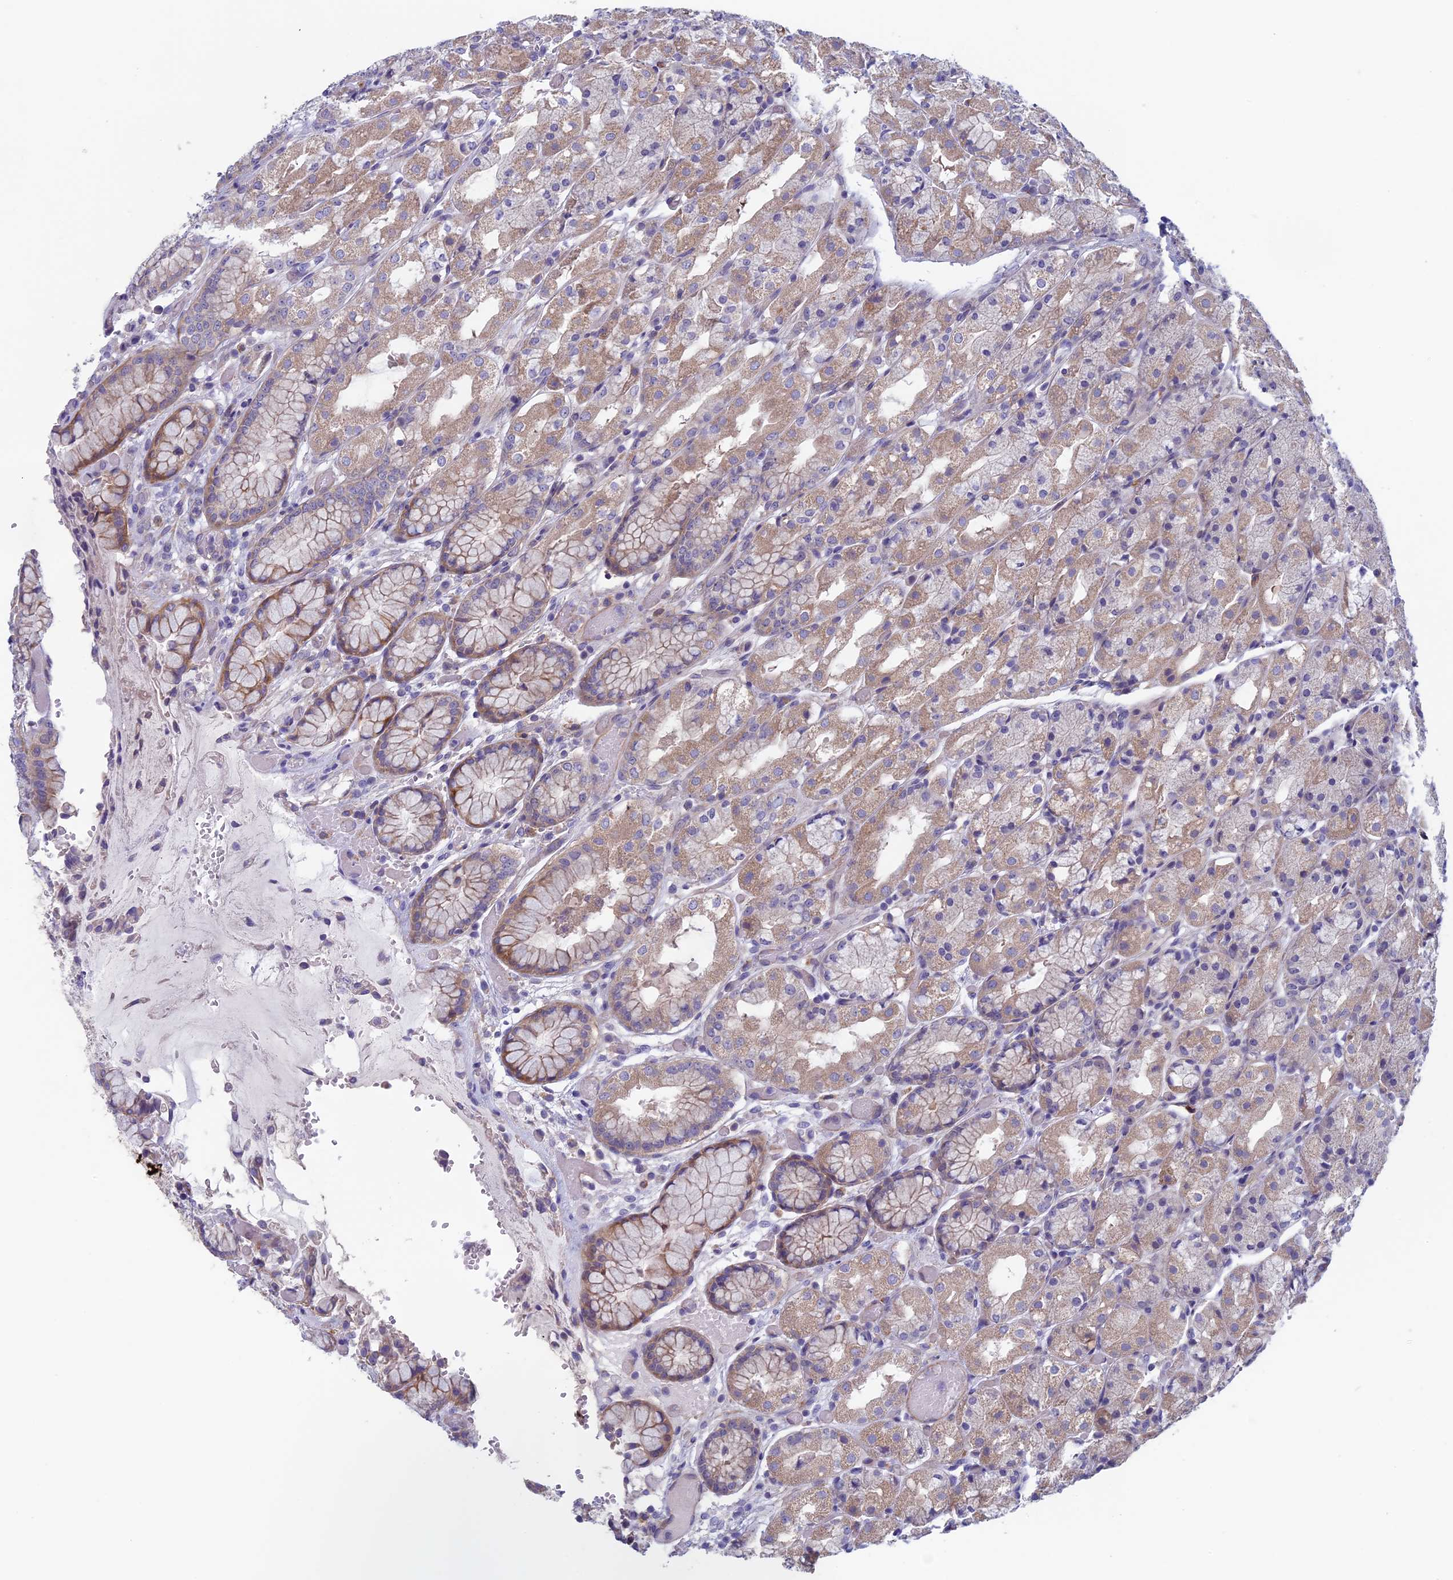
{"staining": {"intensity": "moderate", "quantity": "<25%", "location": "cytoplasmic/membranous"}, "tissue": "stomach", "cell_type": "Glandular cells", "image_type": "normal", "snomed": [{"axis": "morphology", "description": "Normal tissue, NOS"}, {"axis": "topography", "description": "Stomach, upper"}], "caption": "Protein expression analysis of benign stomach reveals moderate cytoplasmic/membranous positivity in about <25% of glandular cells. The staining was performed using DAB to visualize the protein expression in brown, while the nuclei were stained in blue with hematoxylin (Magnification: 20x).", "gene": "CNOT6L", "patient": {"sex": "male", "age": 72}}